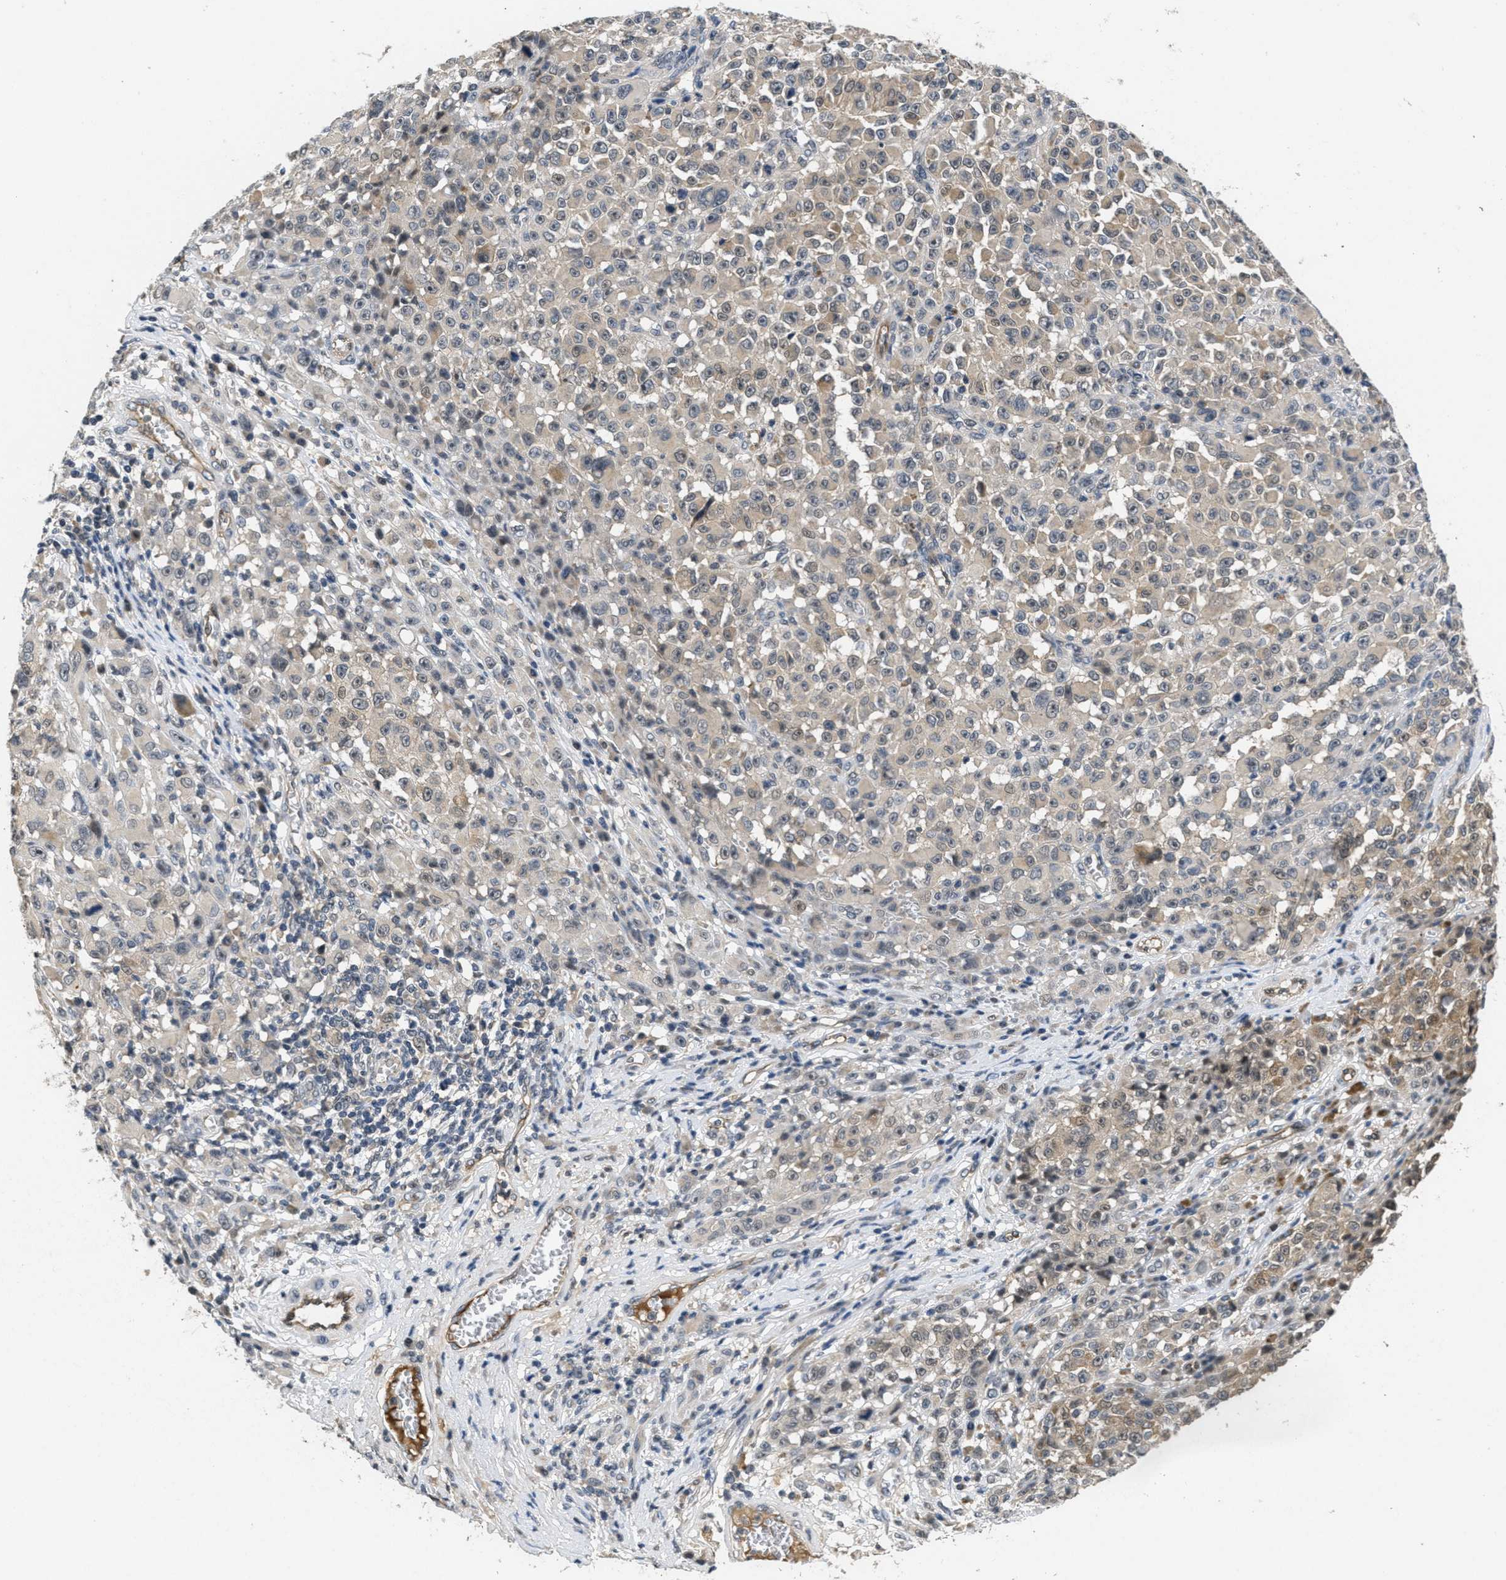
{"staining": {"intensity": "weak", "quantity": "<25%", "location": "cytoplasmic/membranous"}, "tissue": "melanoma", "cell_type": "Tumor cells", "image_type": "cancer", "snomed": [{"axis": "morphology", "description": "Malignant melanoma, NOS"}, {"axis": "topography", "description": "Skin"}], "caption": "This is an immunohistochemistry (IHC) image of malignant melanoma. There is no positivity in tumor cells.", "gene": "ANGPT1", "patient": {"sex": "female", "age": 82}}